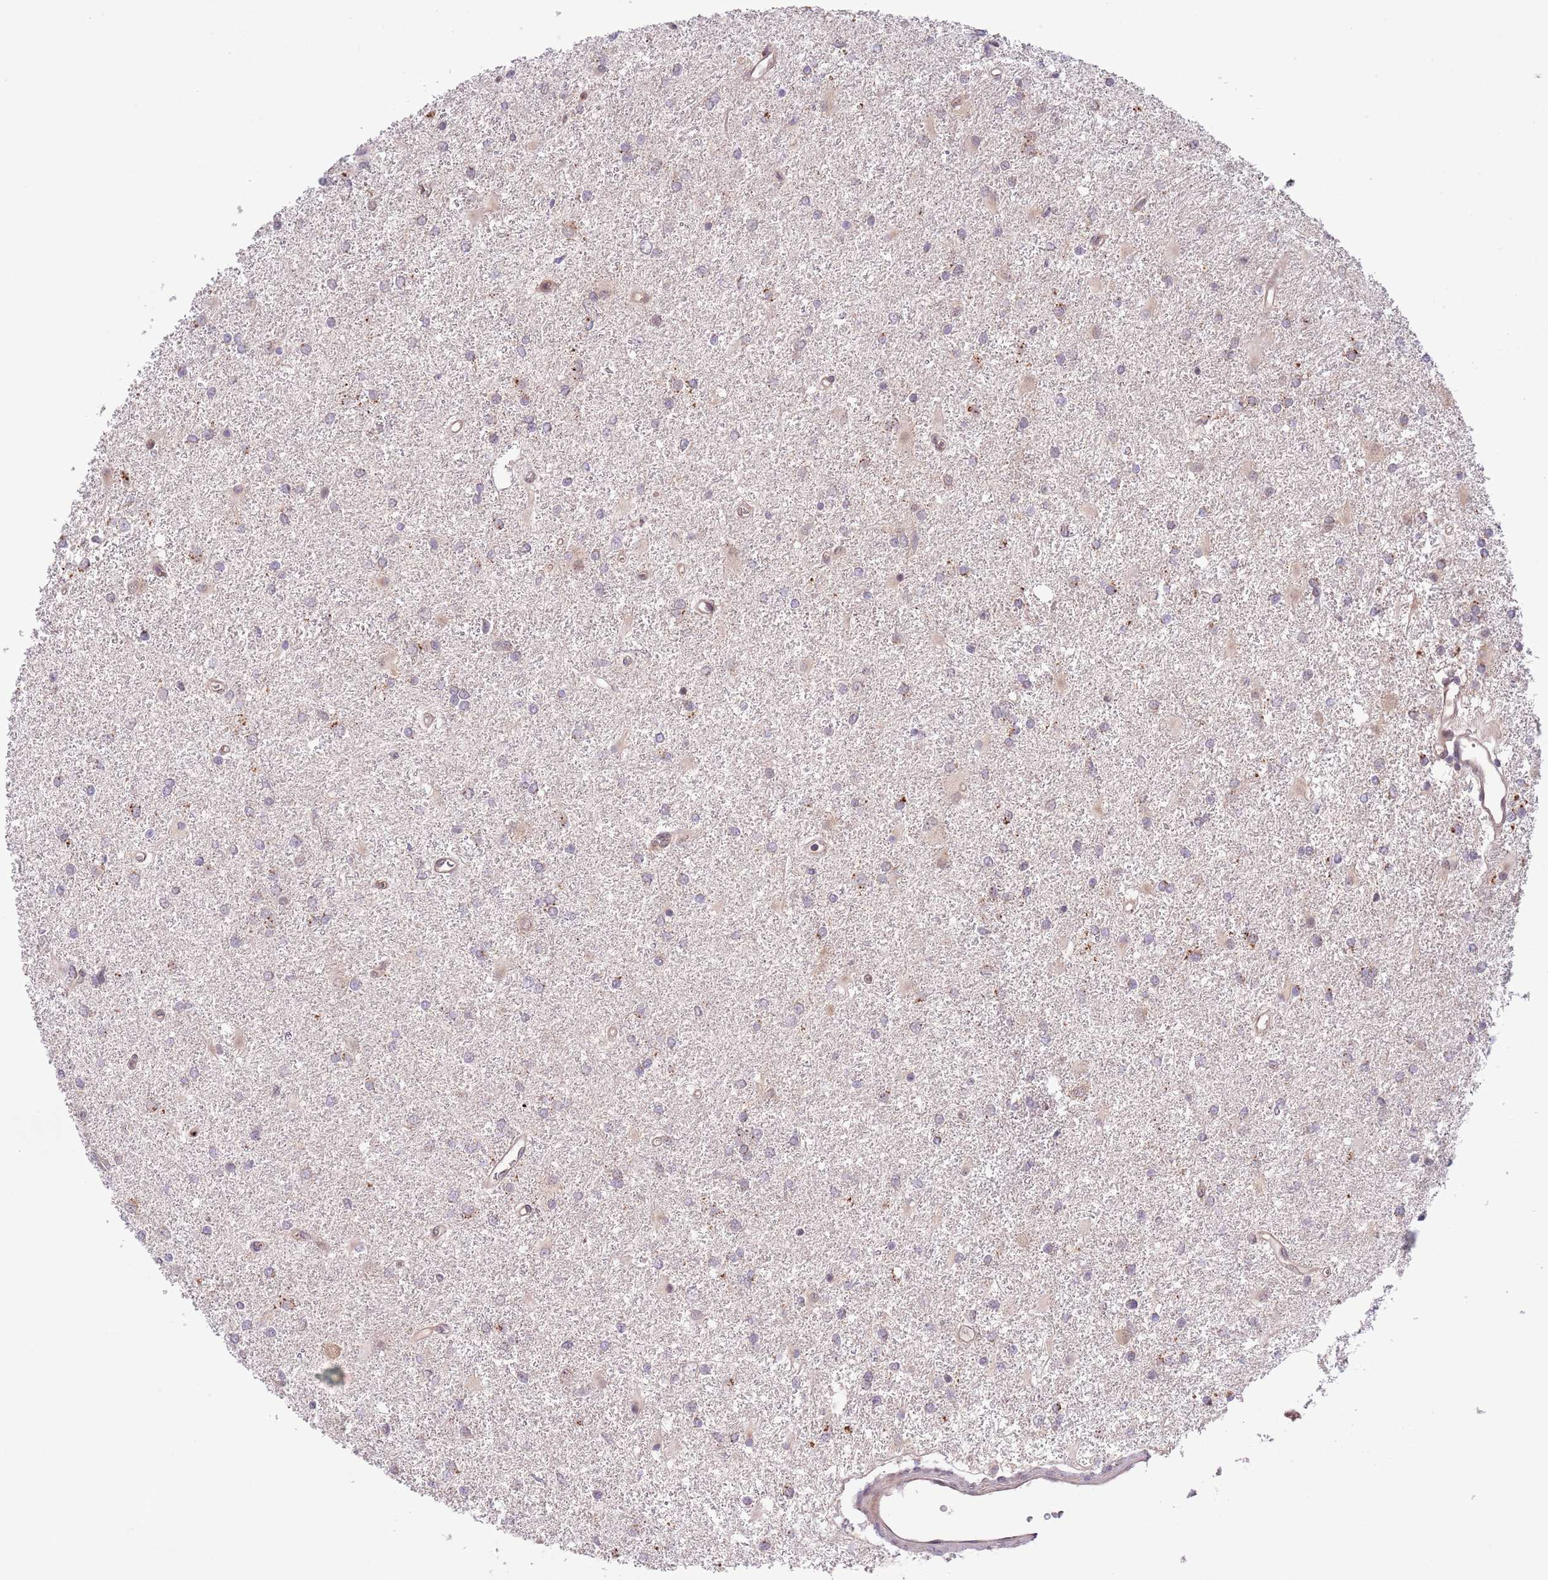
{"staining": {"intensity": "moderate", "quantity": "<25%", "location": "cytoplasmic/membranous"}, "tissue": "glioma", "cell_type": "Tumor cells", "image_type": "cancer", "snomed": [{"axis": "morphology", "description": "Glioma, malignant, High grade"}, {"axis": "topography", "description": "Brain"}], "caption": "Malignant glioma (high-grade) tissue exhibits moderate cytoplasmic/membranous positivity in about <25% of tumor cells", "gene": "PRR16", "patient": {"sex": "female", "age": 50}}